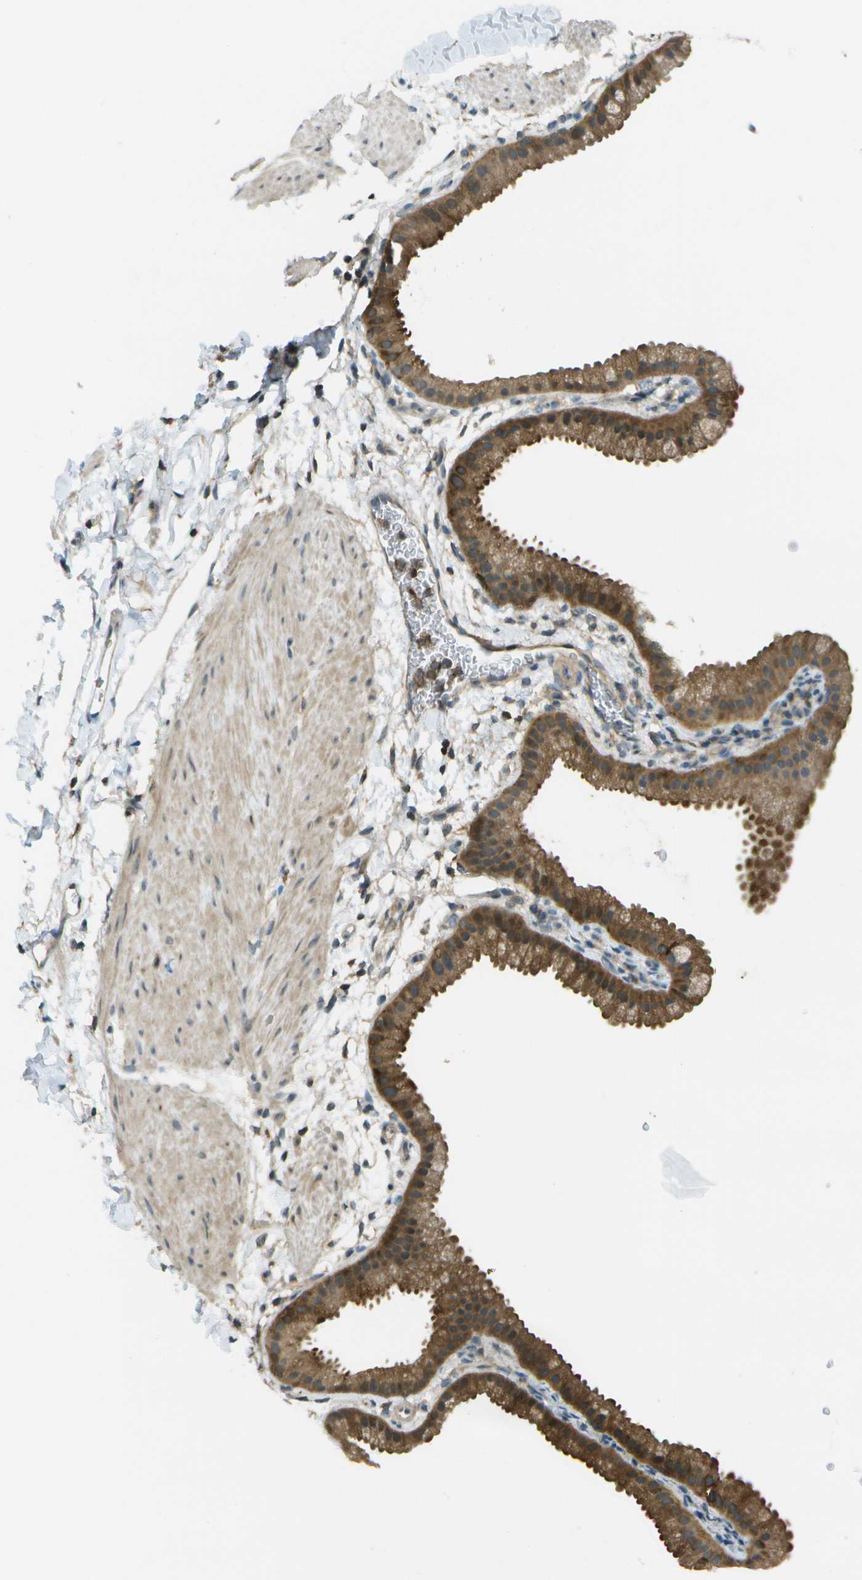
{"staining": {"intensity": "strong", "quantity": ">75%", "location": "cytoplasmic/membranous"}, "tissue": "gallbladder", "cell_type": "Glandular cells", "image_type": "normal", "snomed": [{"axis": "morphology", "description": "Normal tissue, NOS"}, {"axis": "topography", "description": "Gallbladder"}], "caption": "Unremarkable gallbladder displays strong cytoplasmic/membranous positivity in about >75% of glandular cells.", "gene": "LRRC66", "patient": {"sex": "female", "age": 64}}